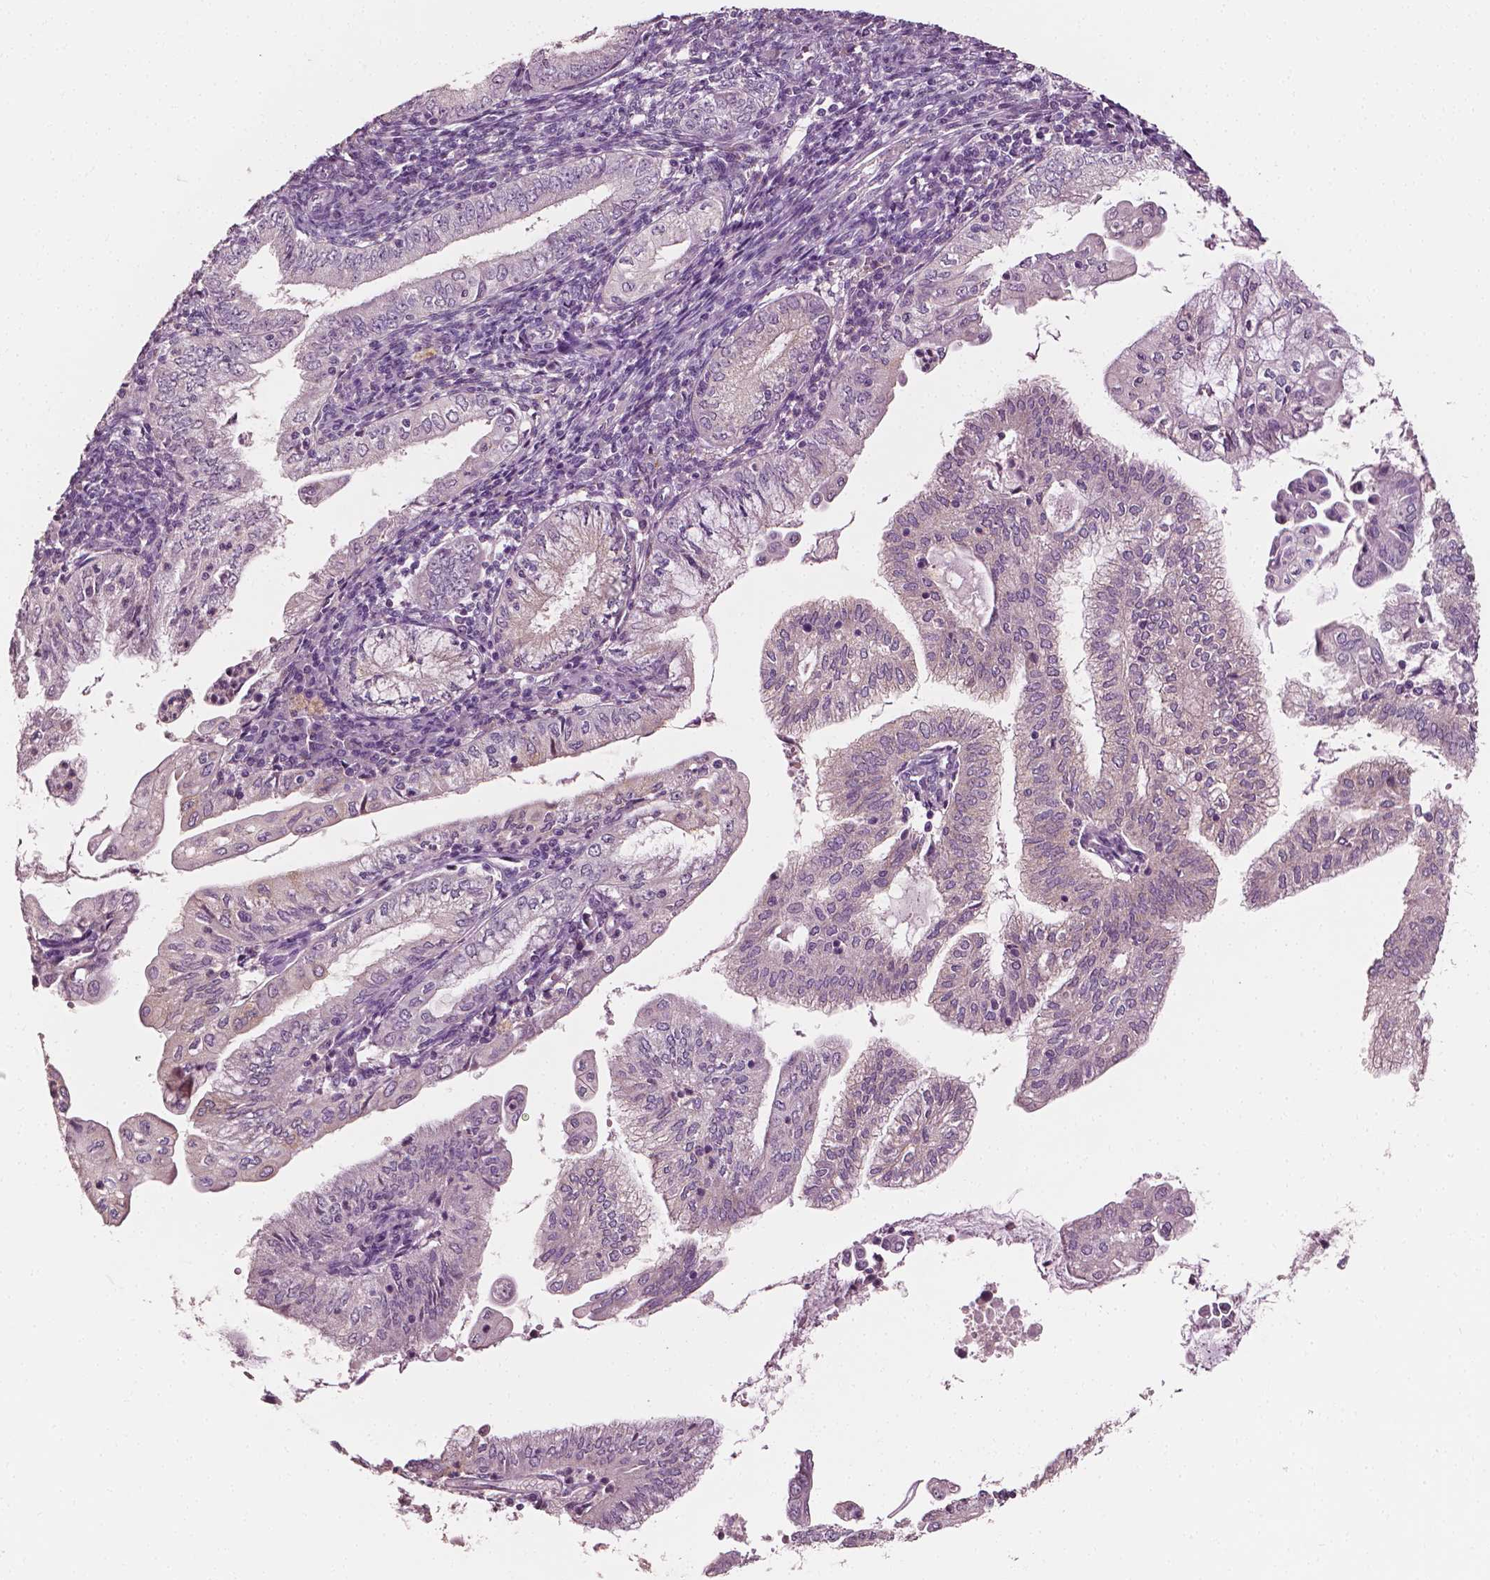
{"staining": {"intensity": "negative", "quantity": "none", "location": "none"}, "tissue": "endometrial cancer", "cell_type": "Tumor cells", "image_type": "cancer", "snomed": [{"axis": "morphology", "description": "Adenocarcinoma, NOS"}, {"axis": "topography", "description": "Endometrium"}], "caption": "The micrograph shows no staining of tumor cells in endometrial cancer (adenocarcinoma). (IHC, brightfield microscopy, high magnification).", "gene": "PLA2R1", "patient": {"sex": "female", "age": 55}}